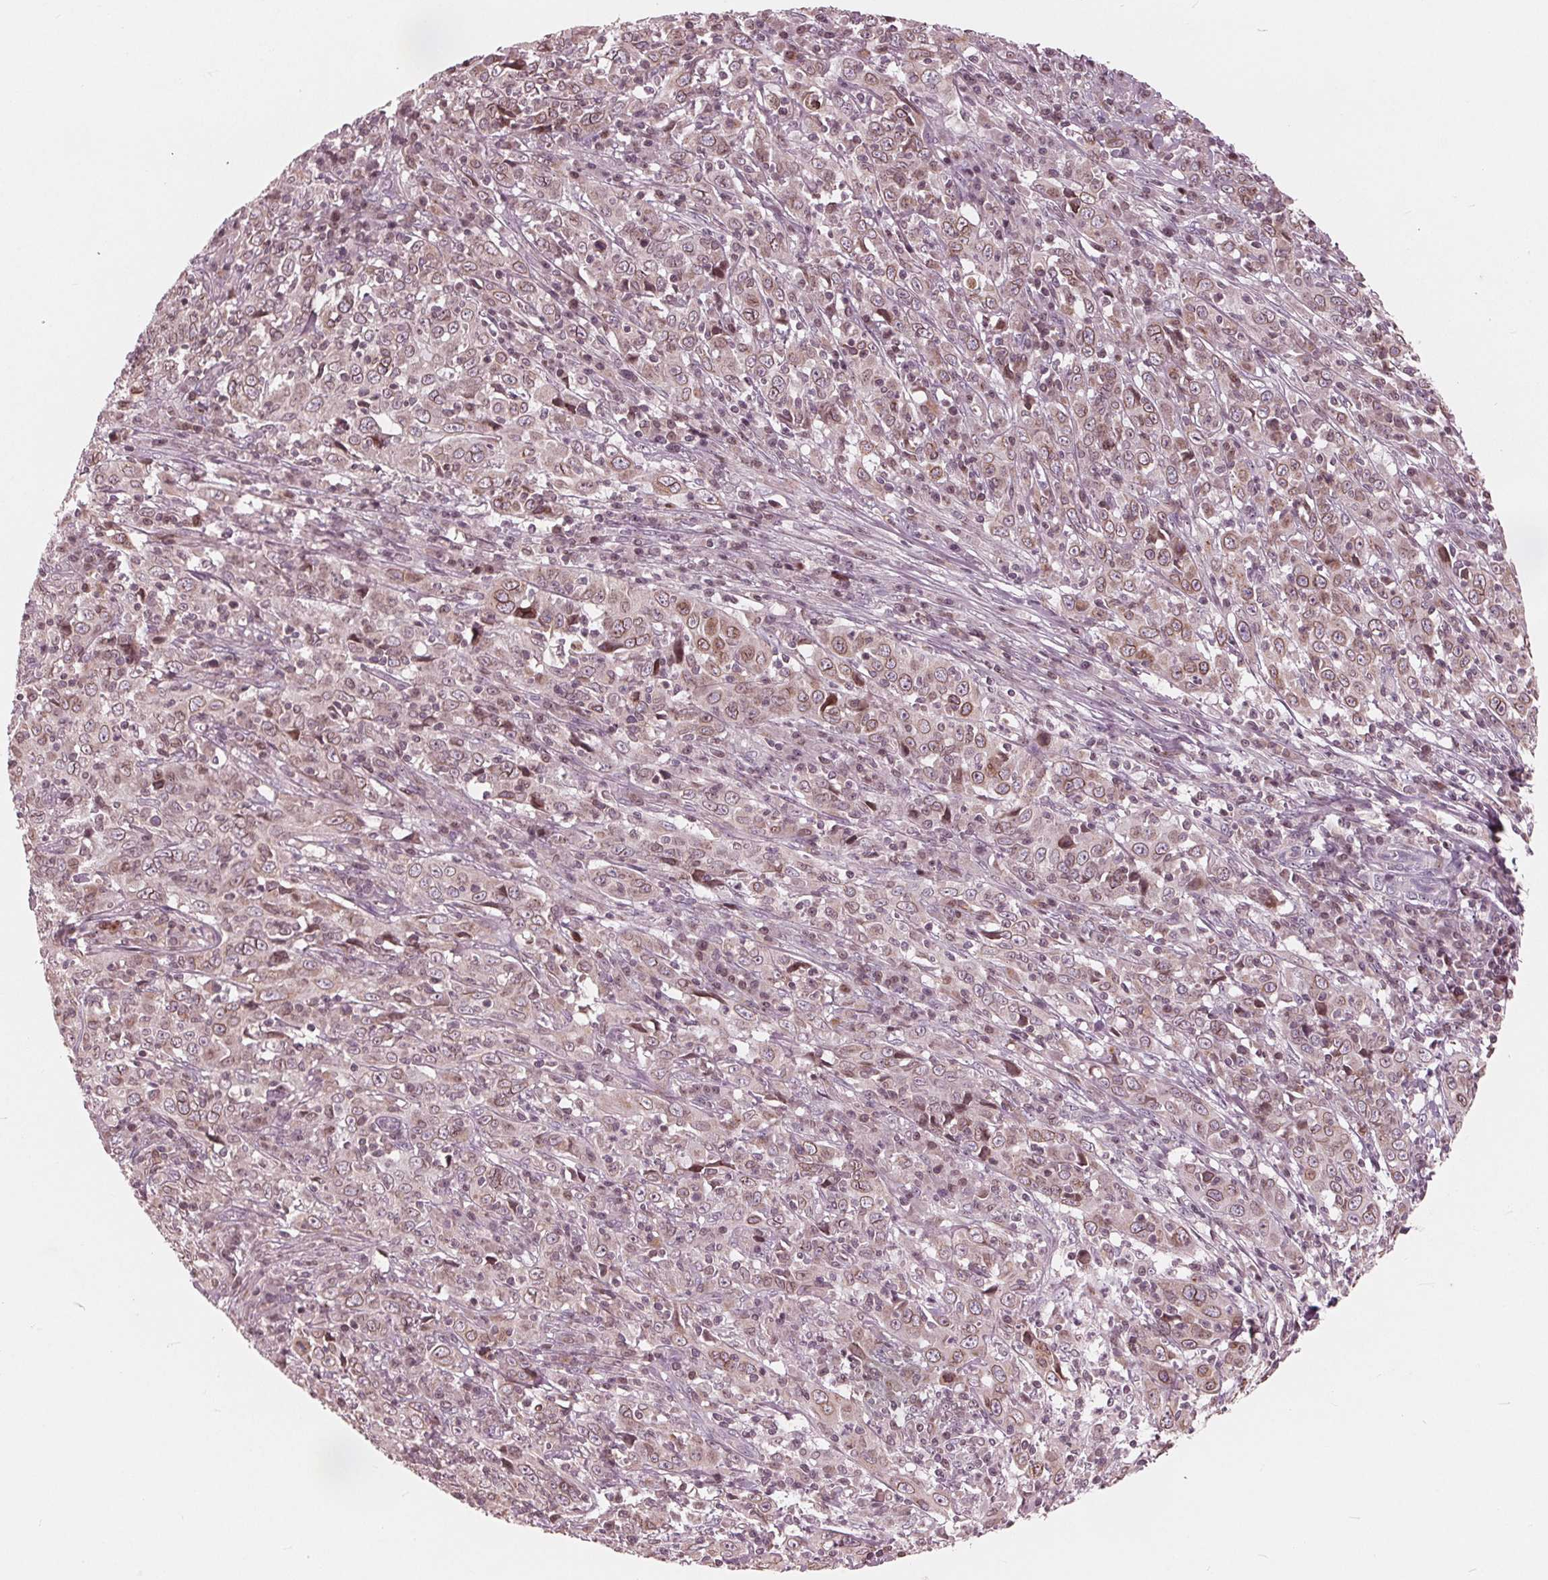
{"staining": {"intensity": "weak", "quantity": ">75%", "location": "cytoplasmic/membranous,nuclear"}, "tissue": "cervical cancer", "cell_type": "Tumor cells", "image_type": "cancer", "snomed": [{"axis": "morphology", "description": "Squamous cell carcinoma, NOS"}, {"axis": "topography", "description": "Cervix"}], "caption": "A low amount of weak cytoplasmic/membranous and nuclear staining is seen in approximately >75% of tumor cells in cervical squamous cell carcinoma tissue. (IHC, brightfield microscopy, high magnification).", "gene": "NUP210", "patient": {"sex": "female", "age": 46}}